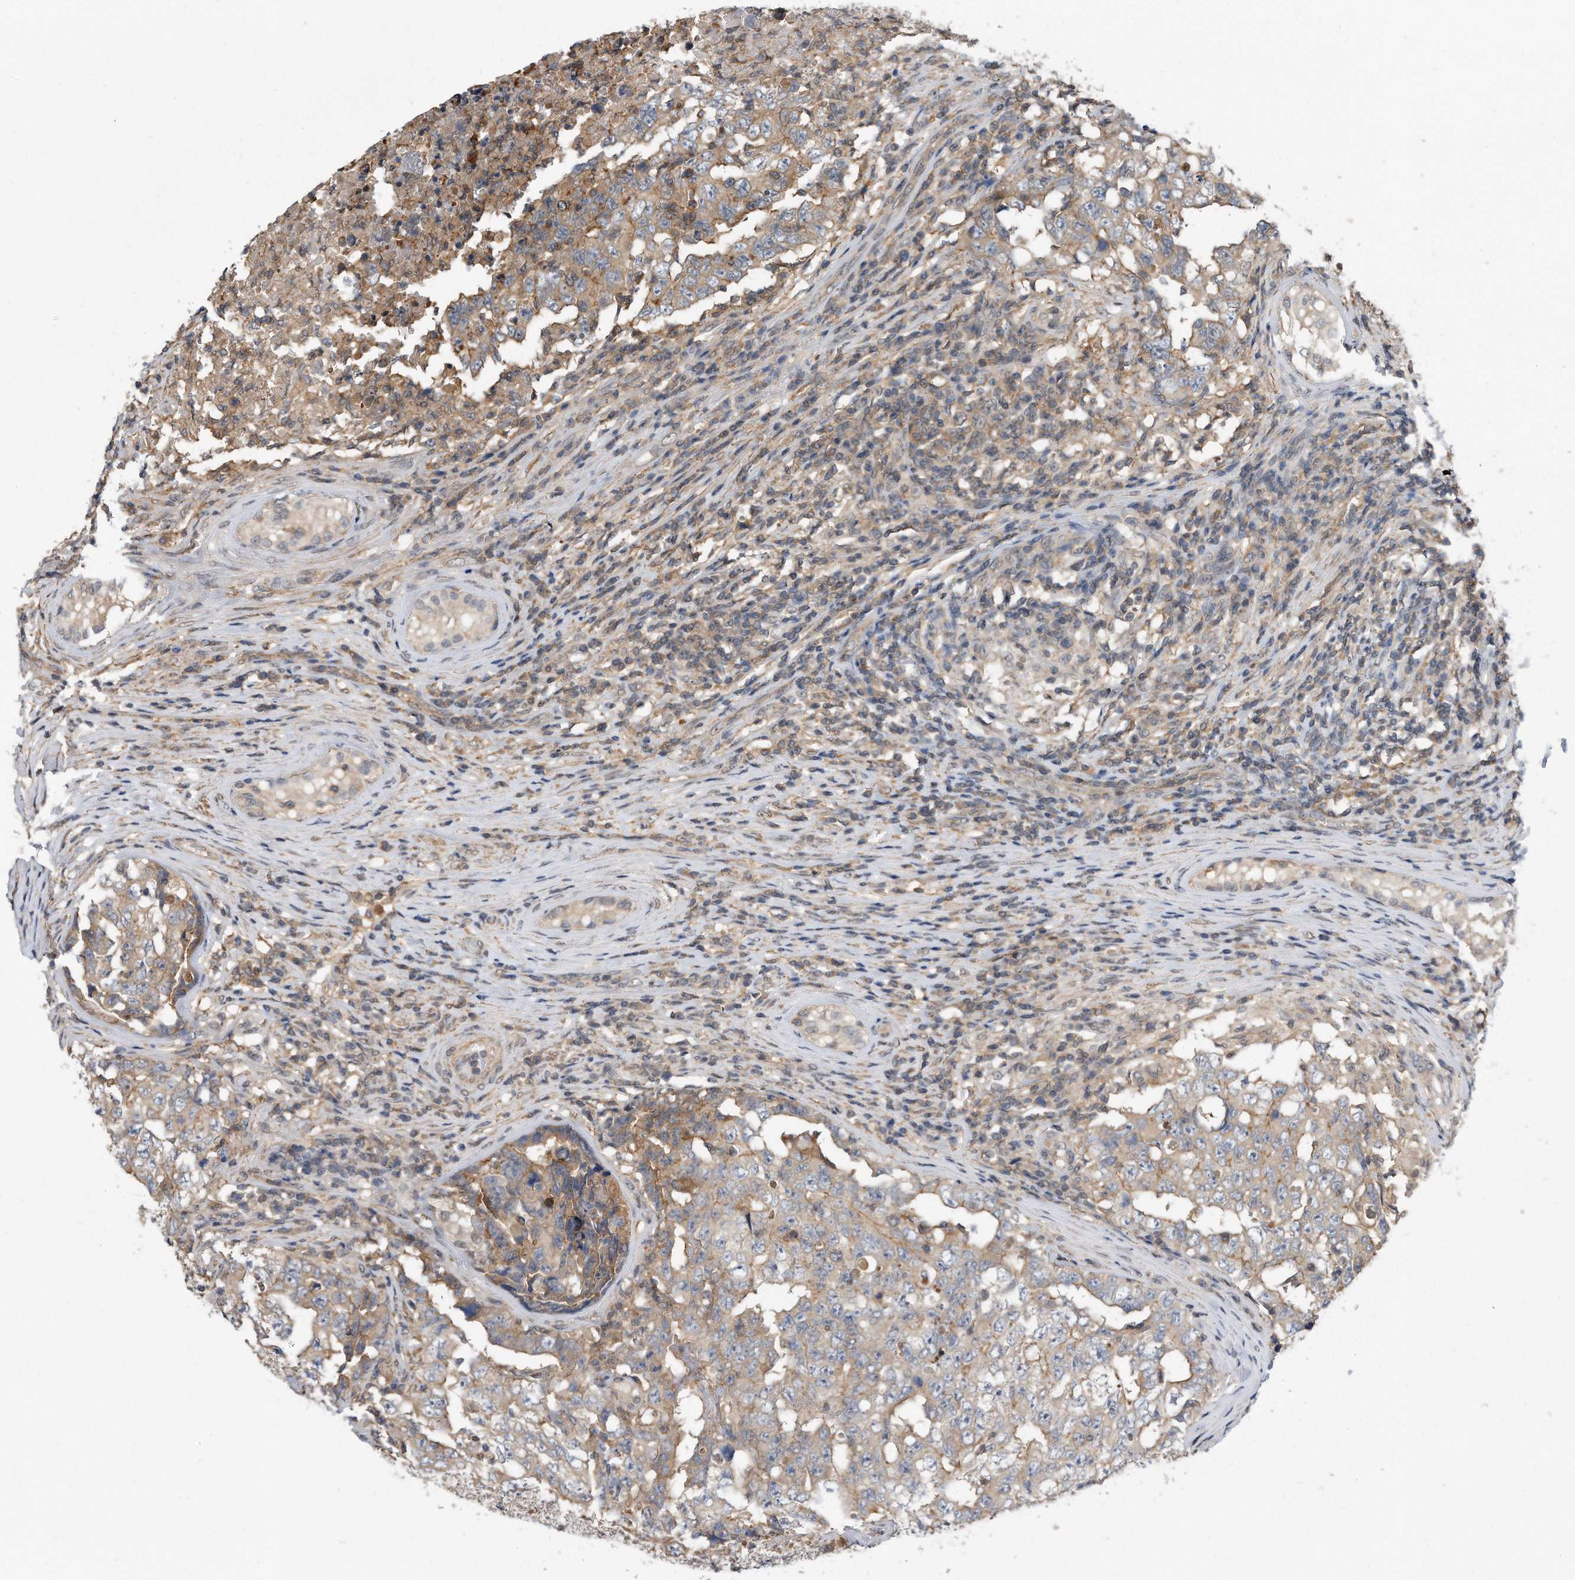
{"staining": {"intensity": "weak", "quantity": "<25%", "location": "cytoplasmic/membranous"}, "tissue": "testis cancer", "cell_type": "Tumor cells", "image_type": "cancer", "snomed": [{"axis": "morphology", "description": "Carcinoma, Embryonal, NOS"}, {"axis": "topography", "description": "Testis"}], "caption": "Tumor cells are negative for brown protein staining in testis cancer.", "gene": "TCP1", "patient": {"sex": "male", "age": 26}}